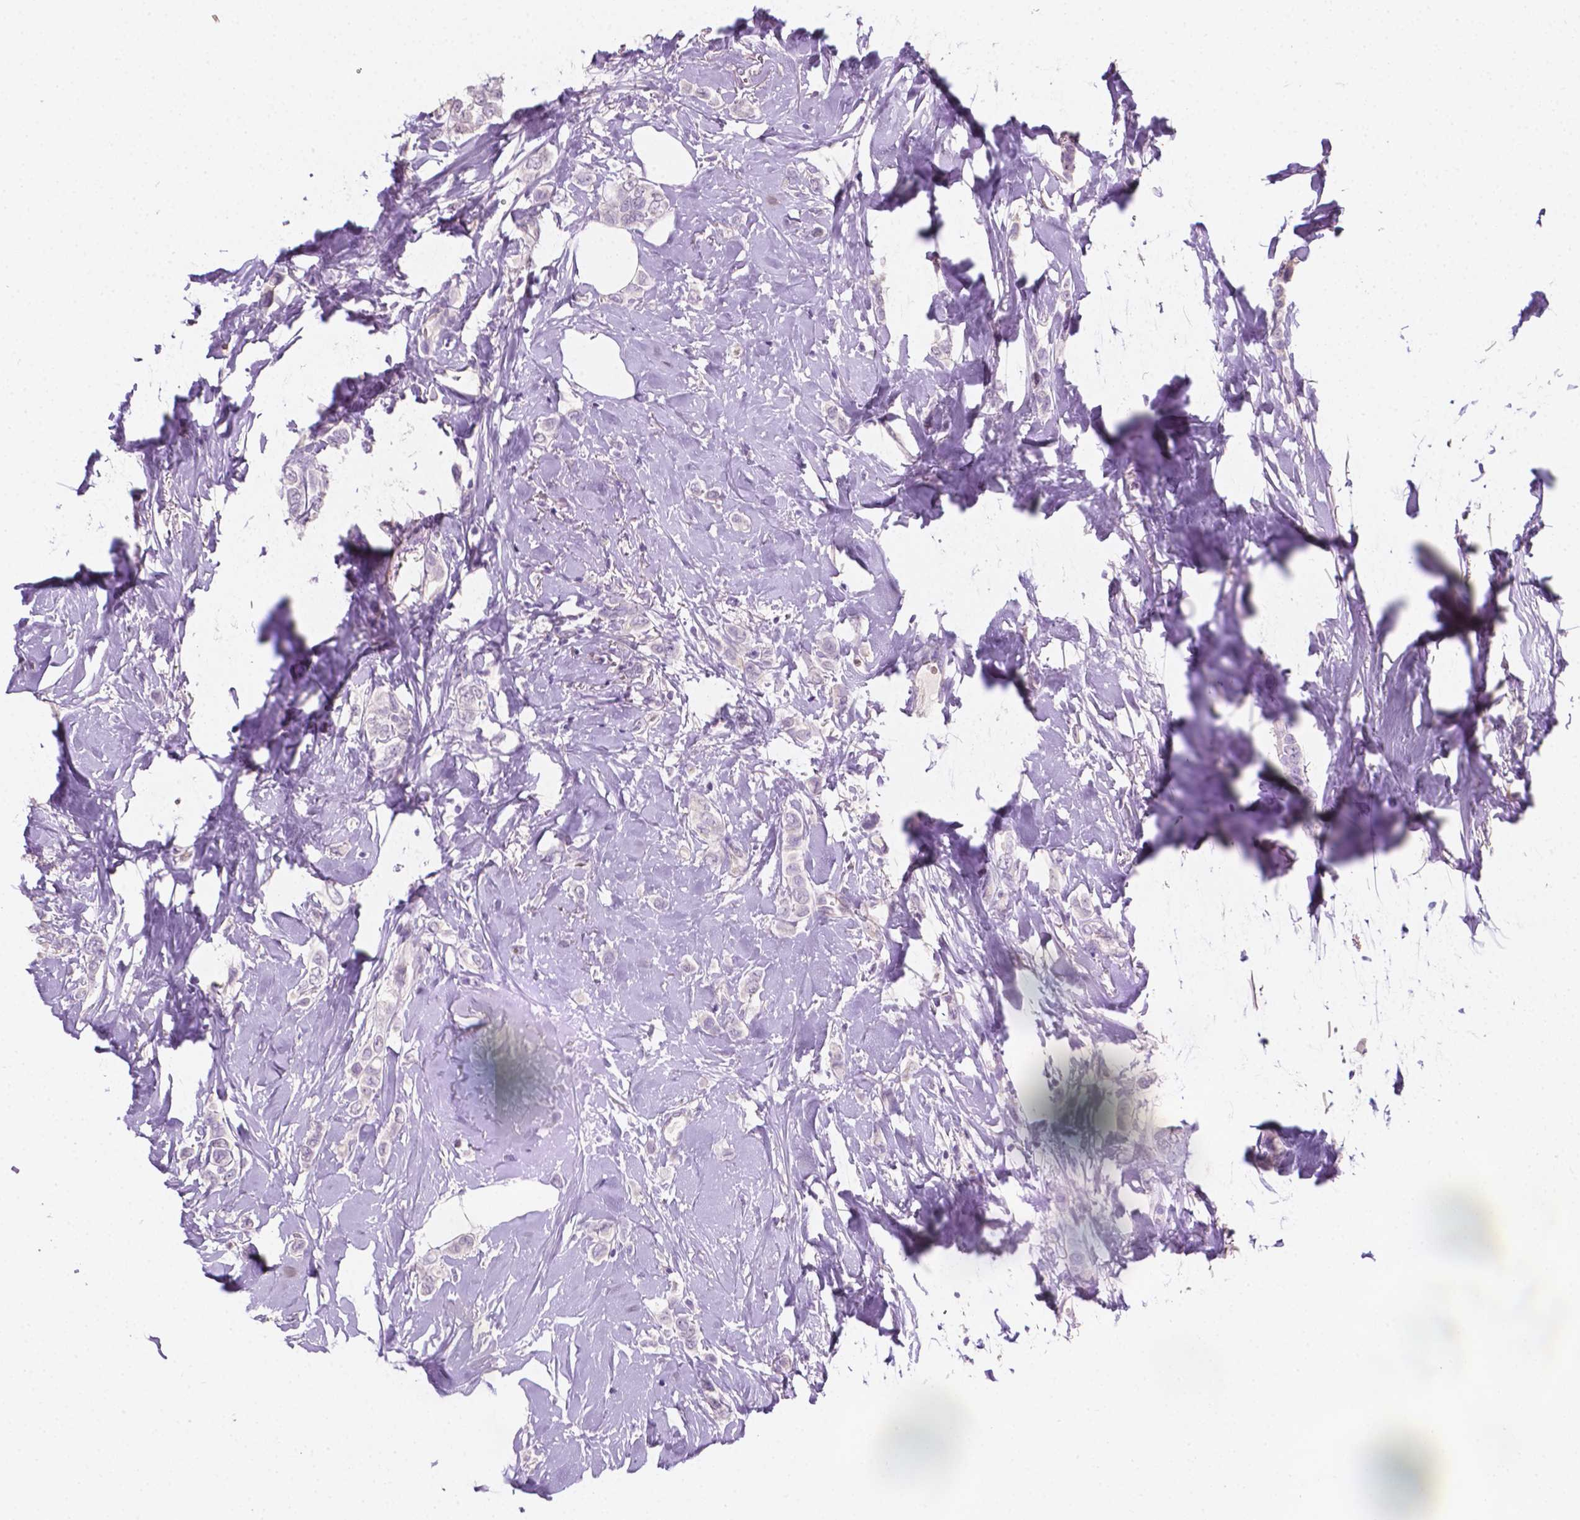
{"staining": {"intensity": "negative", "quantity": "none", "location": "none"}, "tissue": "breast cancer", "cell_type": "Tumor cells", "image_type": "cancer", "snomed": [{"axis": "morphology", "description": "Lobular carcinoma"}, {"axis": "topography", "description": "Breast"}], "caption": "Micrograph shows no significant protein positivity in tumor cells of breast cancer (lobular carcinoma).", "gene": "EGFR", "patient": {"sex": "female", "age": 66}}